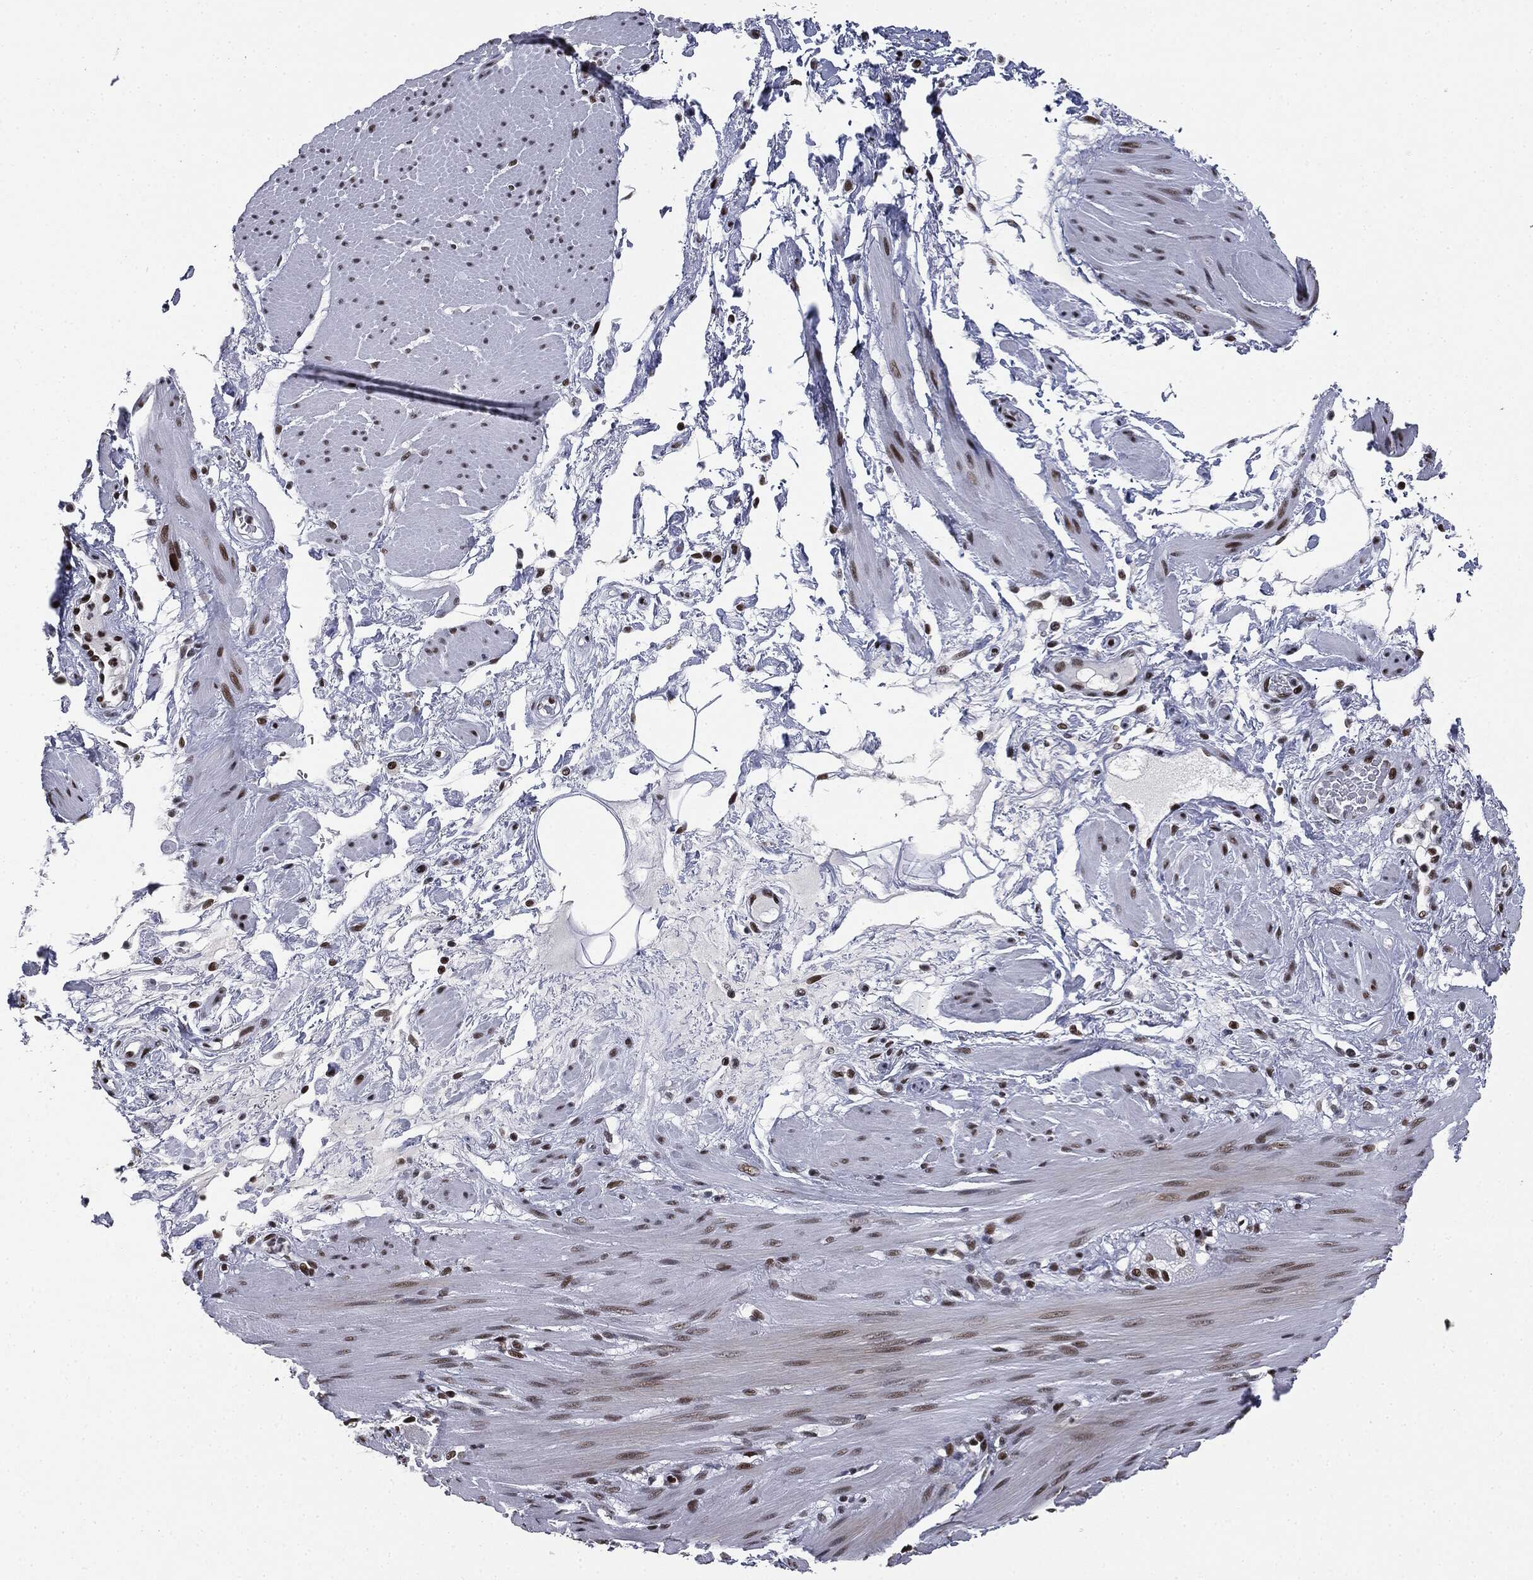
{"staining": {"intensity": "moderate", "quantity": ">75%", "location": "nuclear"}, "tissue": "smooth muscle", "cell_type": "Smooth muscle cells", "image_type": "normal", "snomed": [{"axis": "morphology", "description": "Normal tissue, NOS"}, {"axis": "topography", "description": "Smooth muscle"}, {"axis": "topography", "description": "Anal"}], "caption": "Immunohistochemistry photomicrograph of normal smooth muscle: human smooth muscle stained using IHC reveals medium levels of moderate protein expression localized specifically in the nuclear of smooth muscle cells, appearing as a nuclear brown color.", "gene": "MSH2", "patient": {"sex": "male", "age": 83}}